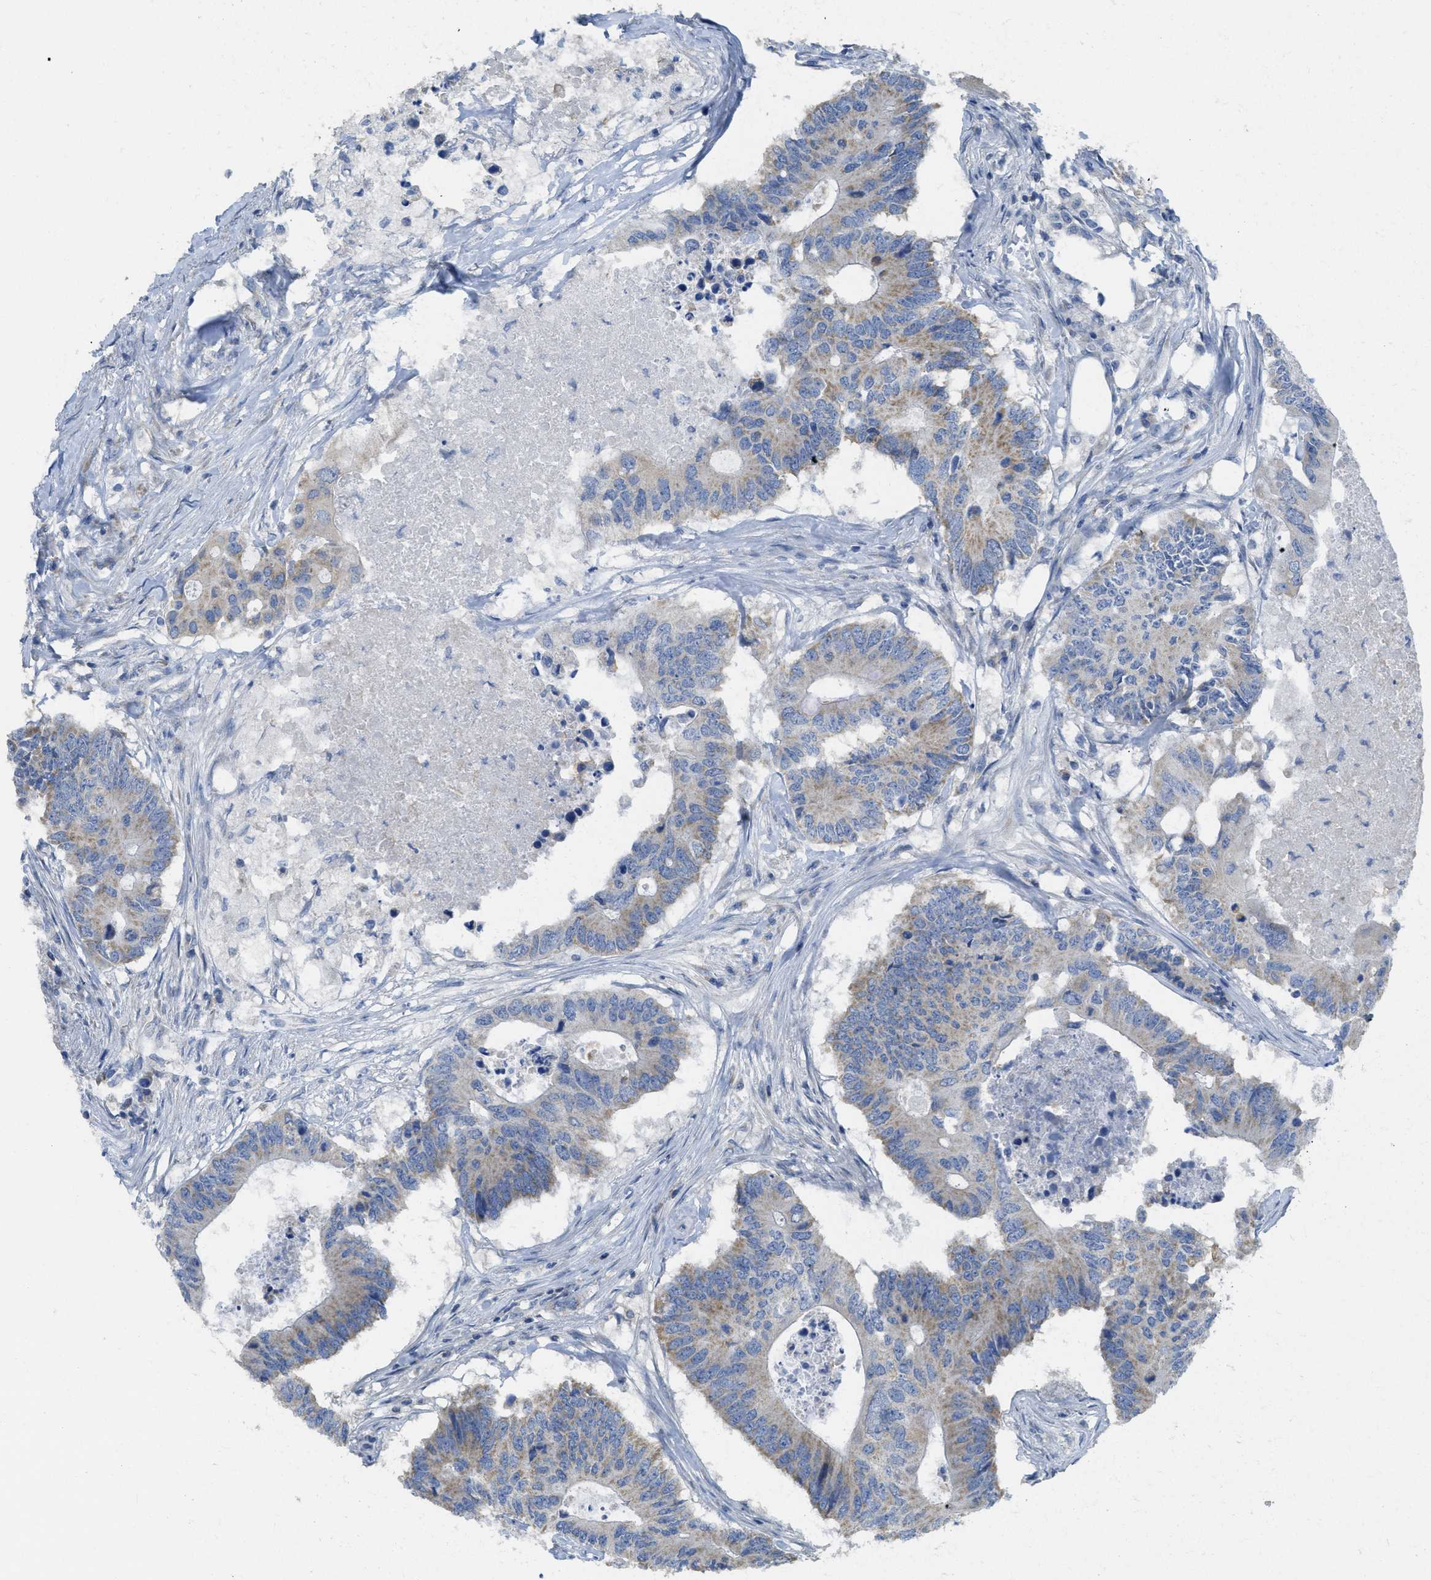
{"staining": {"intensity": "moderate", "quantity": "<25%", "location": "cytoplasmic/membranous"}, "tissue": "colorectal cancer", "cell_type": "Tumor cells", "image_type": "cancer", "snomed": [{"axis": "morphology", "description": "Adenocarcinoma, NOS"}, {"axis": "topography", "description": "Colon"}], "caption": "Immunohistochemistry (IHC) histopathology image of neoplastic tissue: colorectal cancer stained using IHC displays low levels of moderate protein expression localized specifically in the cytoplasmic/membranous of tumor cells, appearing as a cytoplasmic/membranous brown color.", "gene": "SFXN2", "patient": {"sex": "male", "age": 71}}